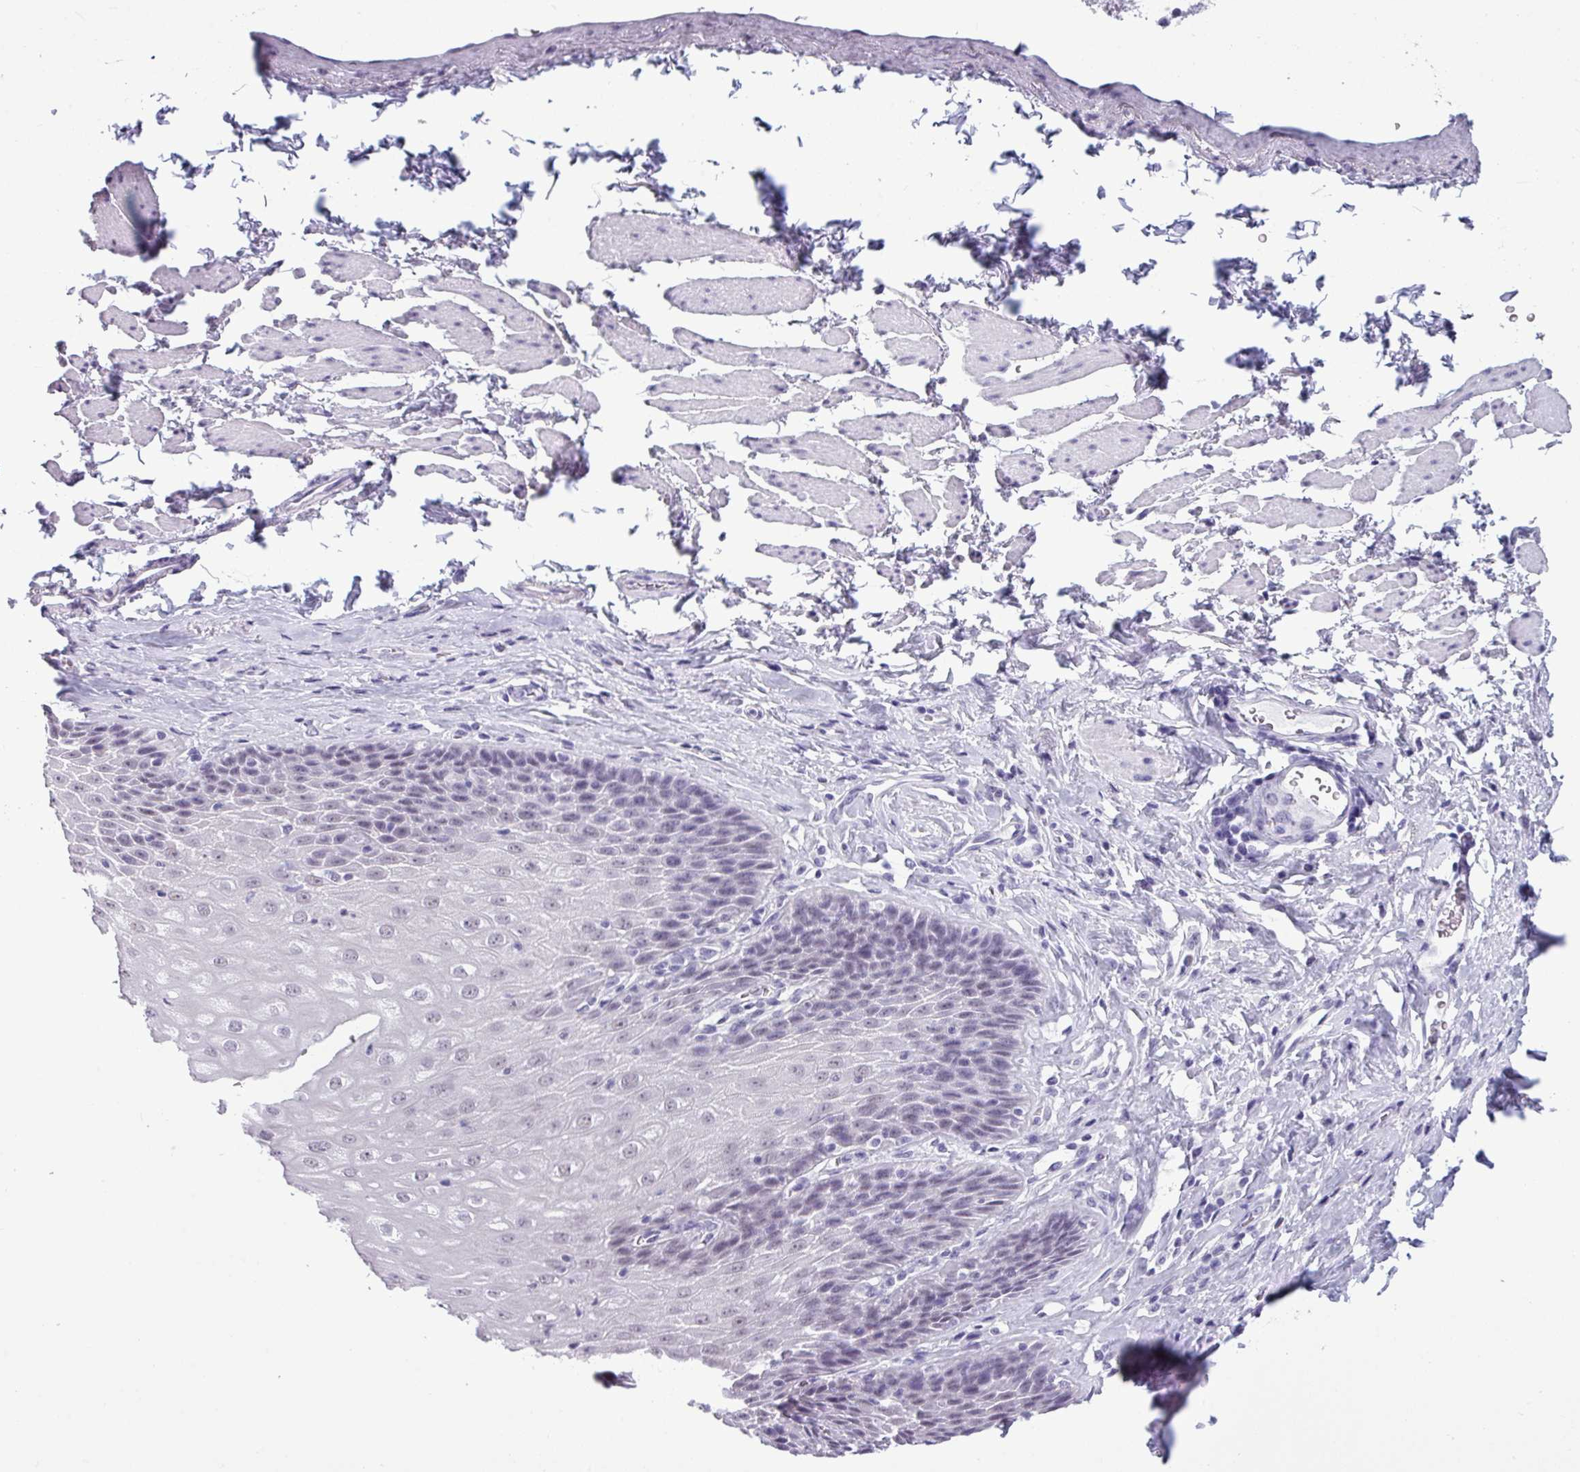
{"staining": {"intensity": "weak", "quantity": "<25%", "location": "nuclear"}, "tissue": "esophagus", "cell_type": "Squamous epithelial cells", "image_type": "normal", "snomed": [{"axis": "morphology", "description": "Normal tissue, NOS"}, {"axis": "topography", "description": "Esophagus"}], "caption": "DAB (3,3'-diaminobenzidine) immunohistochemical staining of benign human esophagus shows no significant staining in squamous epithelial cells. (Immunohistochemistry, brightfield microscopy, high magnification).", "gene": "SRGAP1", "patient": {"sex": "female", "age": 61}}